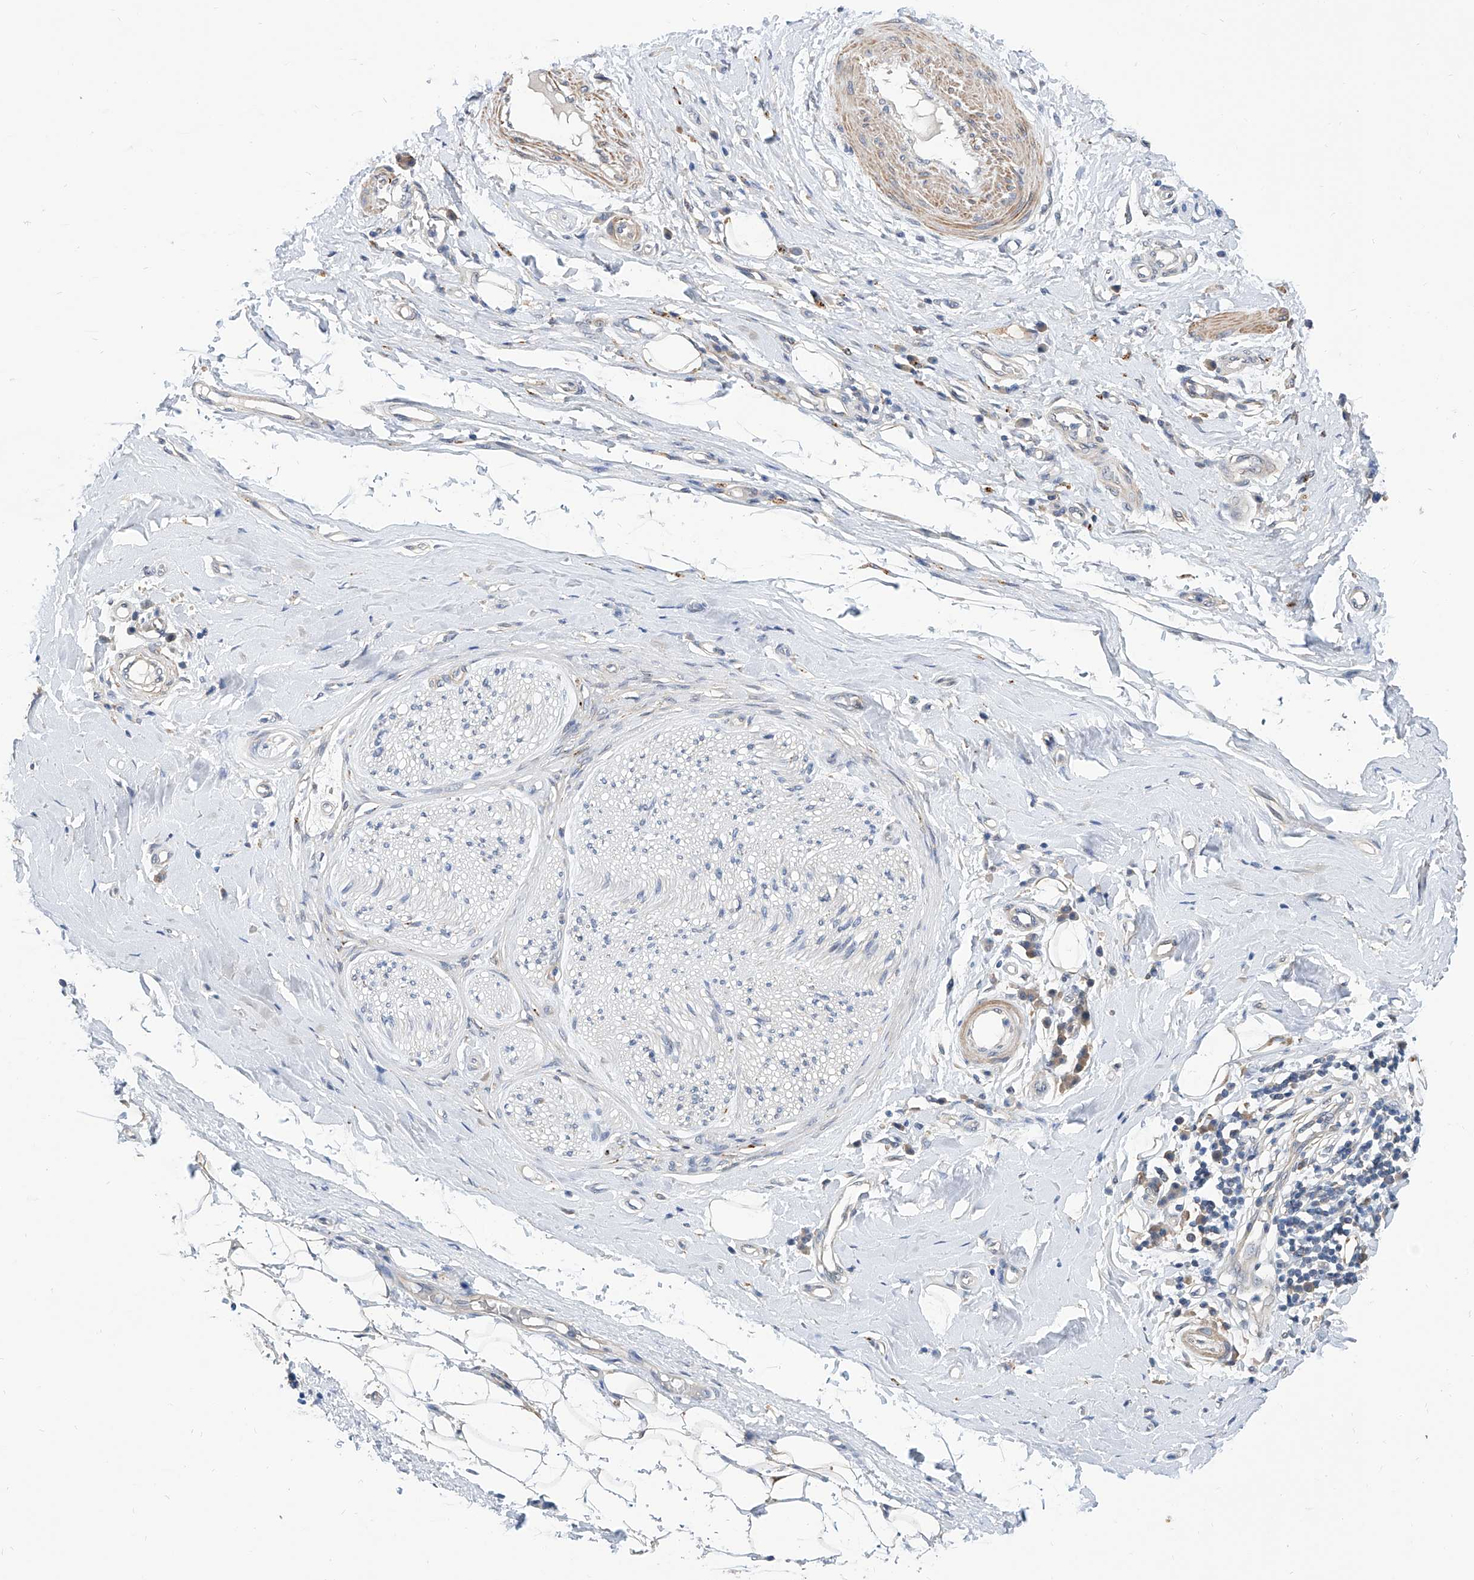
{"staining": {"intensity": "weak", "quantity": ">75%", "location": "cytoplasmic/membranous"}, "tissue": "adipose tissue", "cell_type": "Adipocytes", "image_type": "normal", "snomed": [{"axis": "morphology", "description": "Normal tissue, NOS"}, {"axis": "morphology", "description": "Adenocarcinoma, NOS"}, {"axis": "topography", "description": "Esophagus"}, {"axis": "topography", "description": "Stomach, upper"}, {"axis": "topography", "description": "Peripheral nerve tissue"}], "caption": "Immunohistochemical staining of benign adipose tissue displays weak cytoplasmic/membranous protein expression in approximately >75% of adipocytes.", "gene": "MAGEE2", "patient": {"sex": "male", "age": 62}}